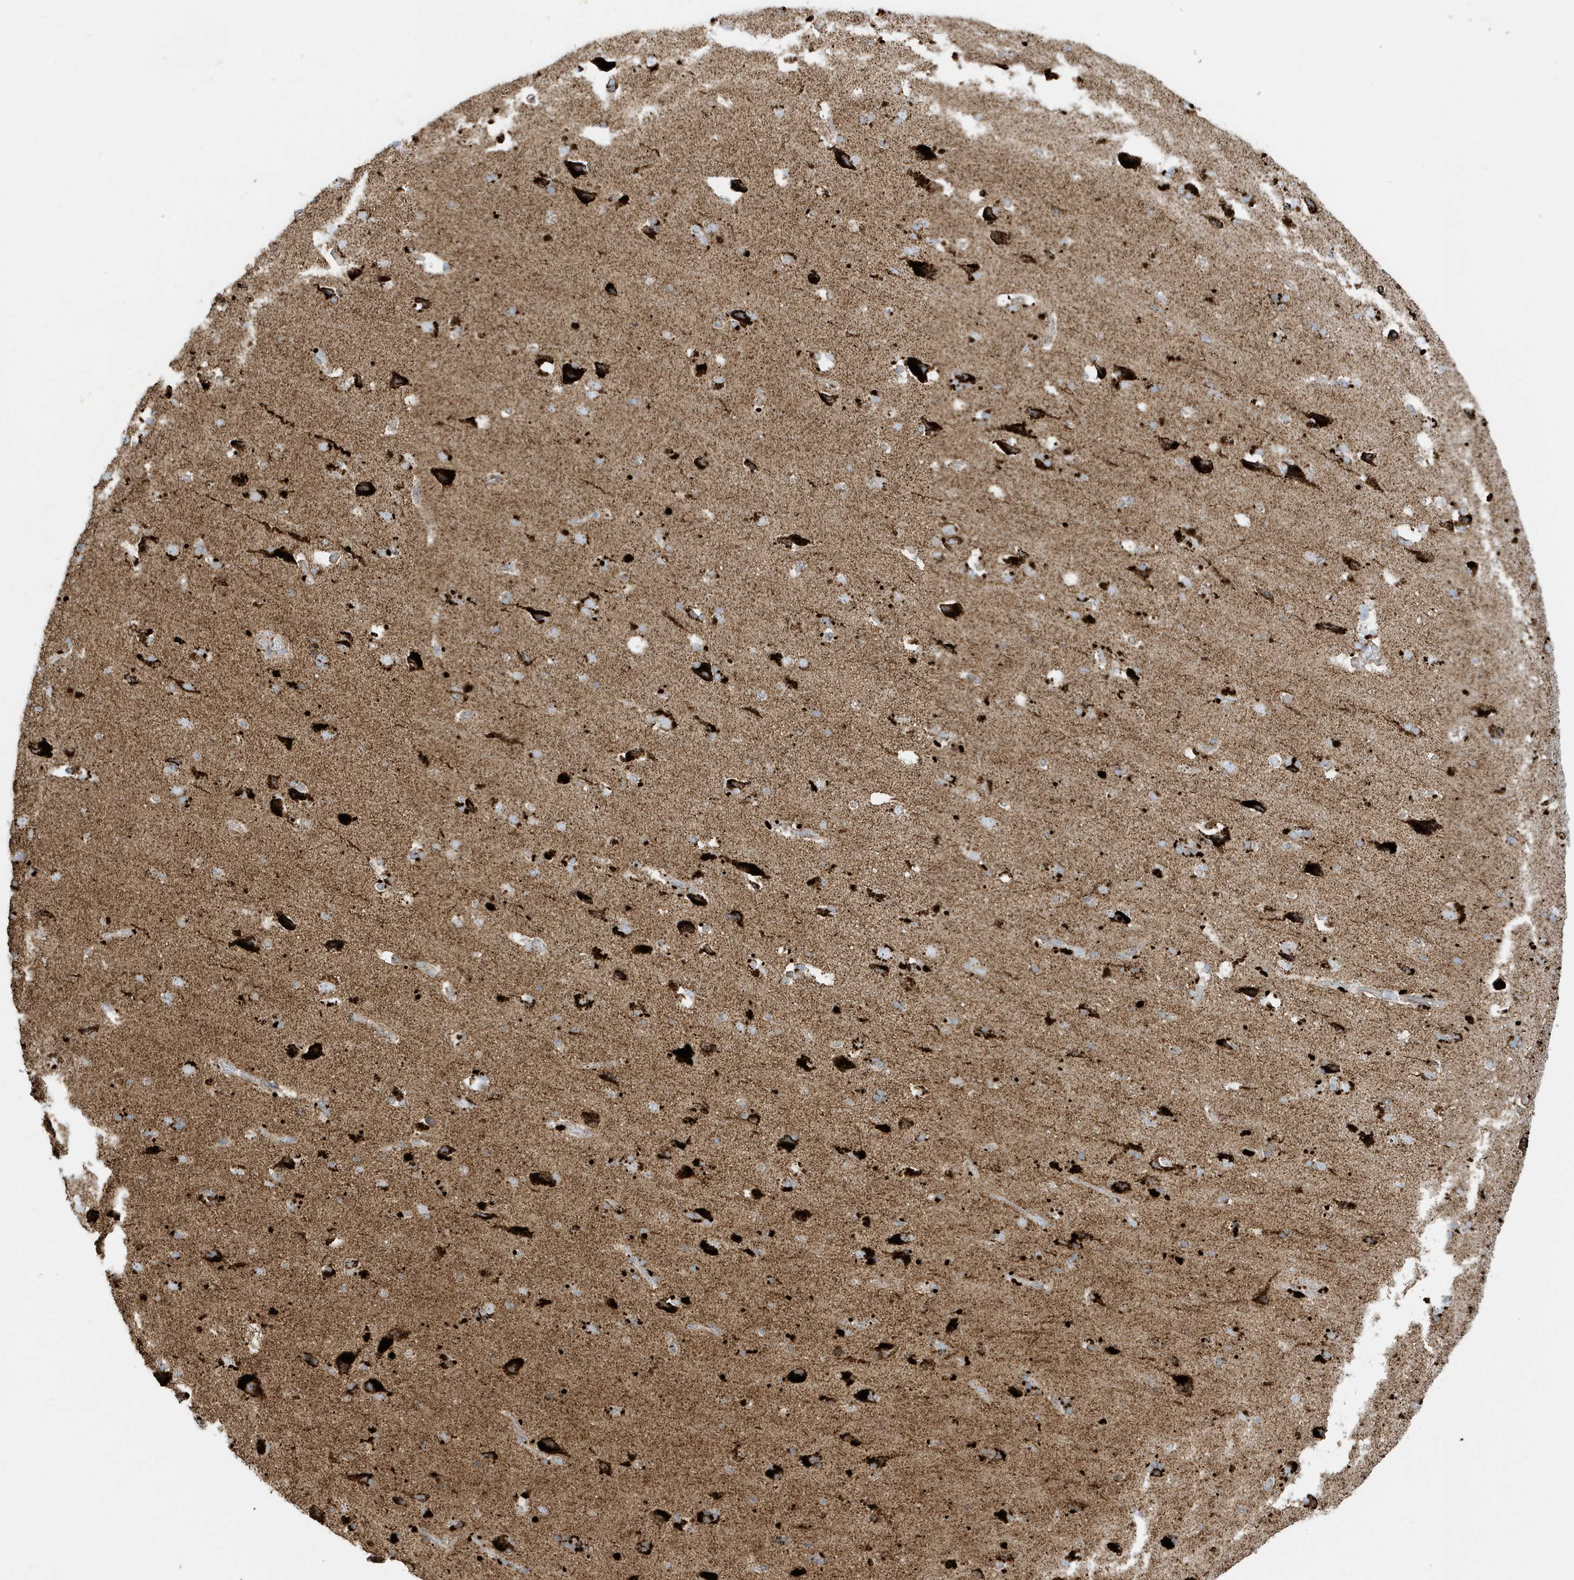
{"staining": {"intensity": "moderate", "quantity": ">75%", "location": "cytoplasmic/membranous"}, "tissue": "cerebral cortex", "cell_type": "Endothelial cells", "image_type": "normal", "snomed": [{"axis": "morphology", "description": "Normal tissue, NOS"}, {"axis": "topography", "description": "Cerebral cortex"}], "caption": "IHC histopathology image of normal cerebral cortex: human cerebral cortex stained using IHC displays medium levels of moderate protein expression localized specifically in the cytoplasmic/membranous of endothelial cells, appearing as a cytoplasmic/membranous brown color.", "gene": "ATP5ME", "patient": {"sex": "male", "age": 62}}